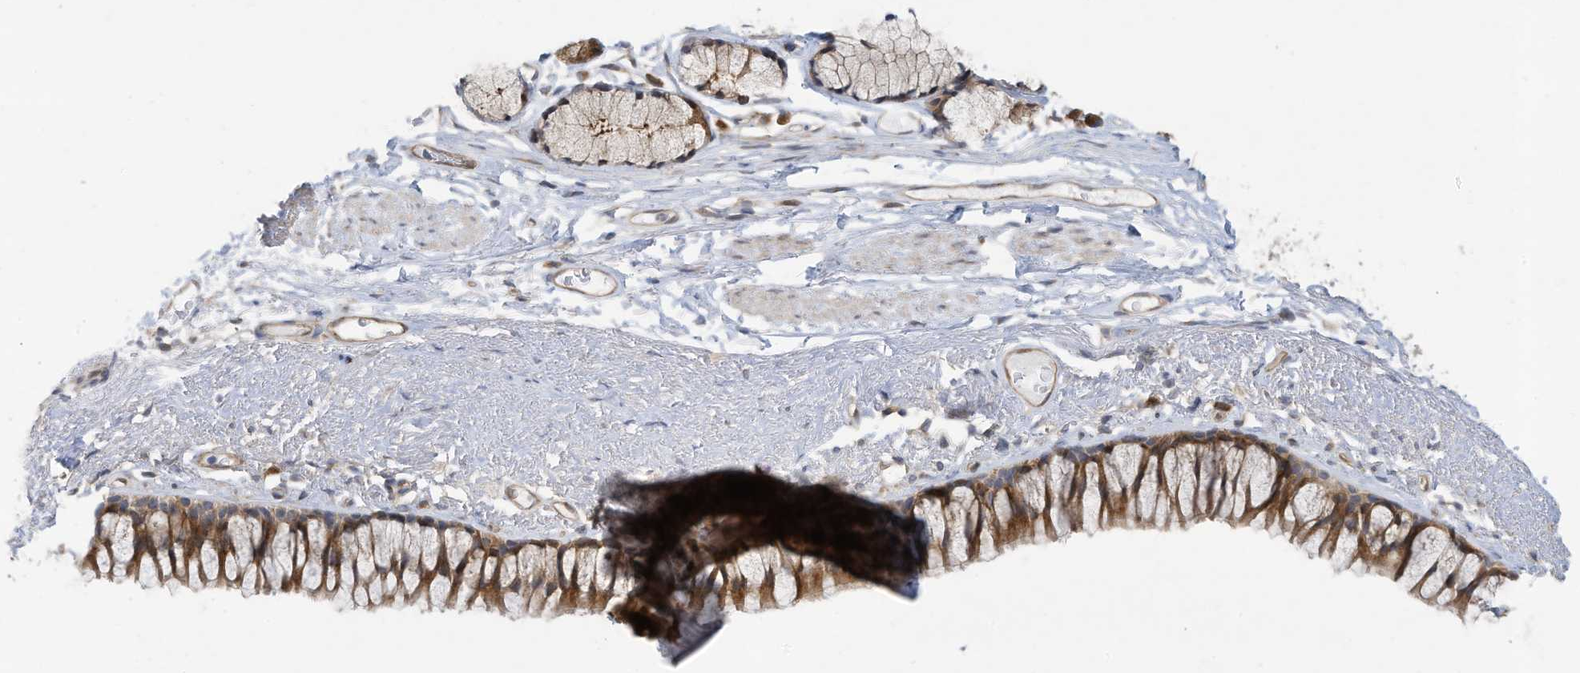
{"staining": {"intensity": "moderate", "quantity": ">75%", "location": "cytoplasmic/membranous"}, "tissue": "bronchus", "cell_type": "Respiratory epithelial cells", "image_type": "normal", "snomed": [{"axis": "morphology", "description": "Normal tissue, NOS"}, {"axis": "topography", "description": "Cartilage tissue"}, {"axis": "topography", "description": "Bronchus"}], "caption": "A brown stain highlights moderate cytoplasmic/membranous staining of a protein in respiratory epithelial cells of normal bronchus.", "gene": "USE1", "patient": {"sex": "female", "age": 73}}